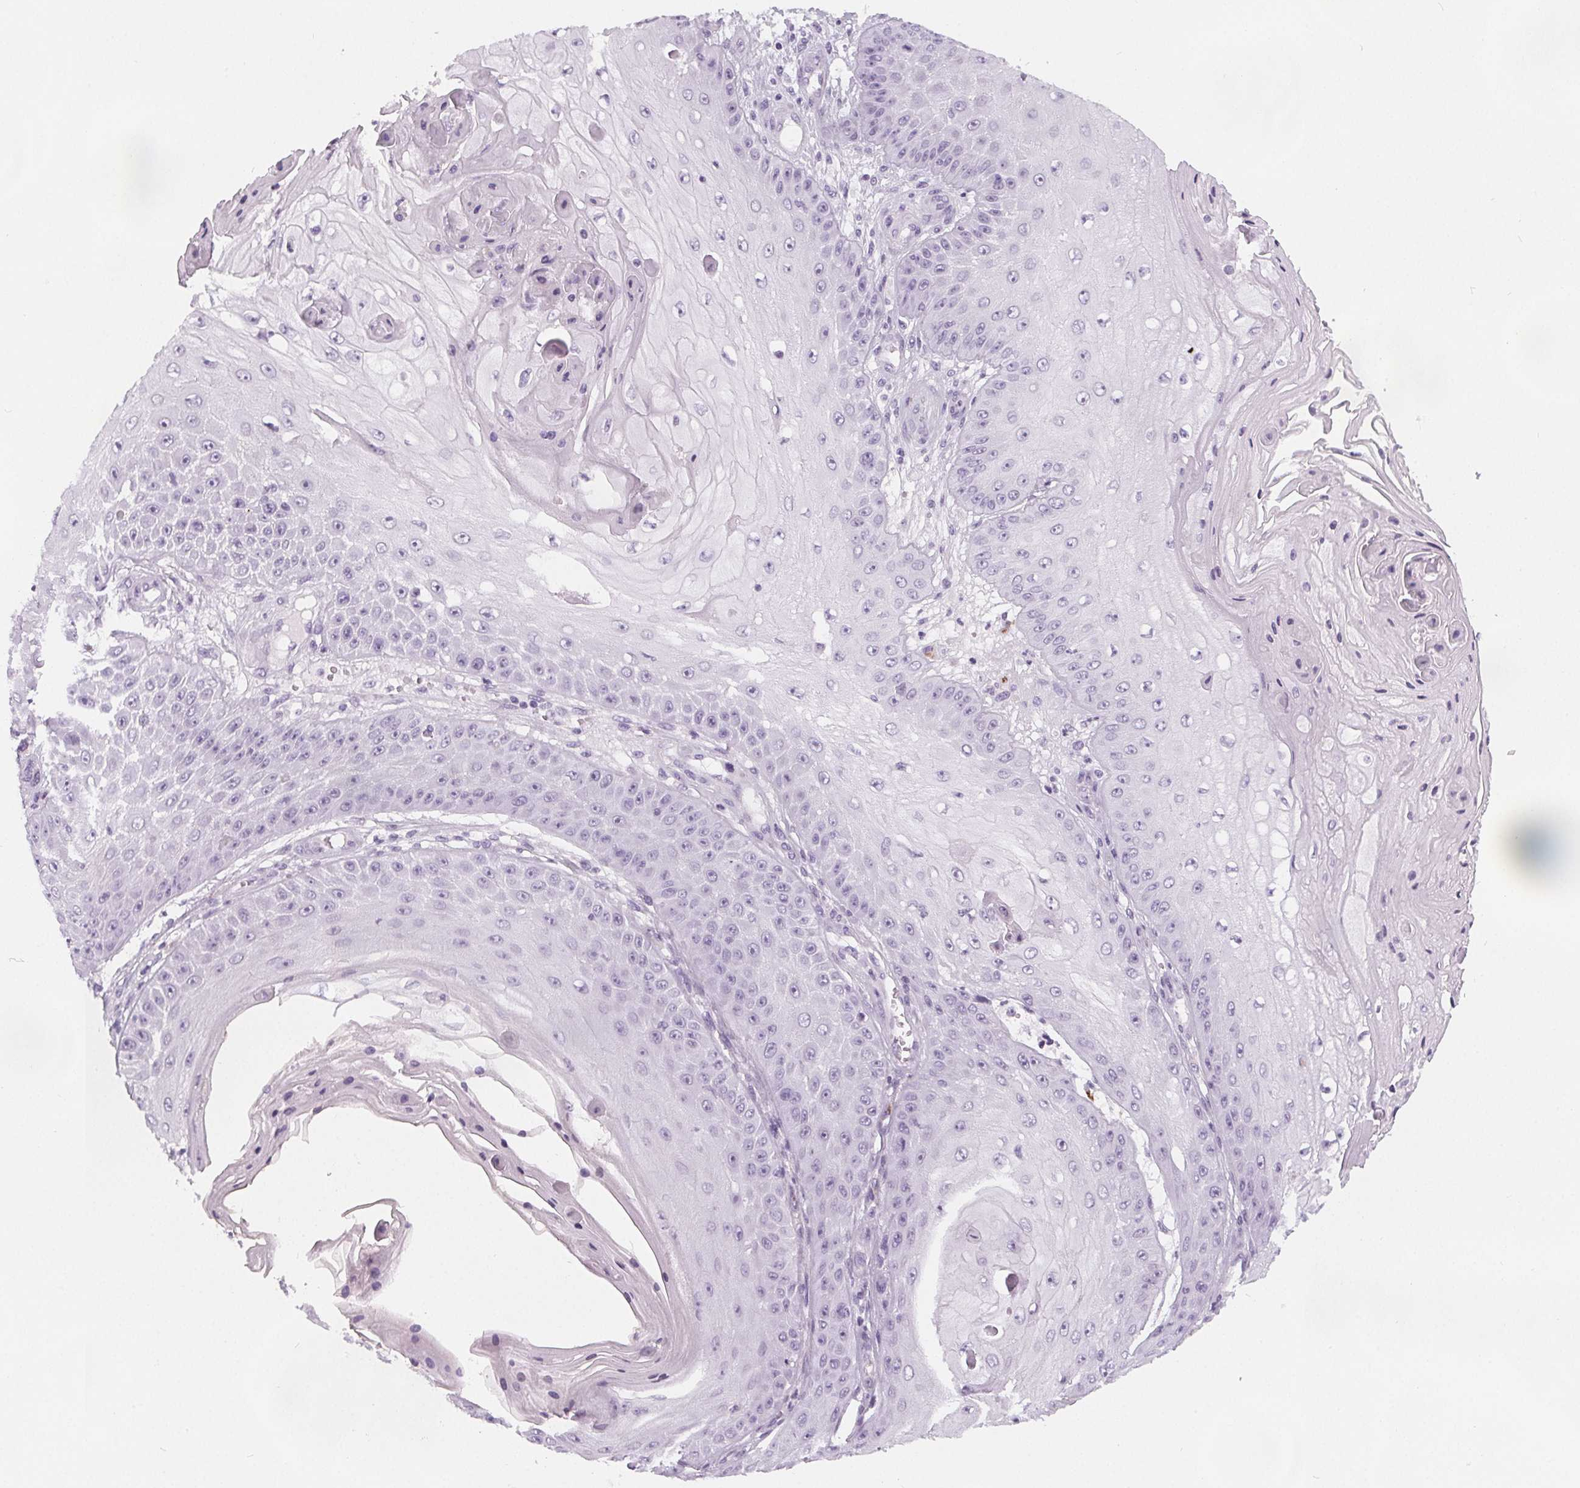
{"staining": {"intensity": "negative", "quantity": "none", "location": "none"}, "tissue": "skin cancer", "cell_type": "Tumor cells", "image_type": "cancer", "snomed": [{"axis": "morphology", "description": "Squamous cell carcinoma, NOS"}, {"axis": "topography", "description": "Skin"}], "caption": "Human skin cancer (squamous cell carcinoma) stained for a protein using immunohistochemistry (IHC) demonstrates no positivity in tumor cells.", "gene": "SLC5A12", "patient": {"sex": "male", "age": 70}}